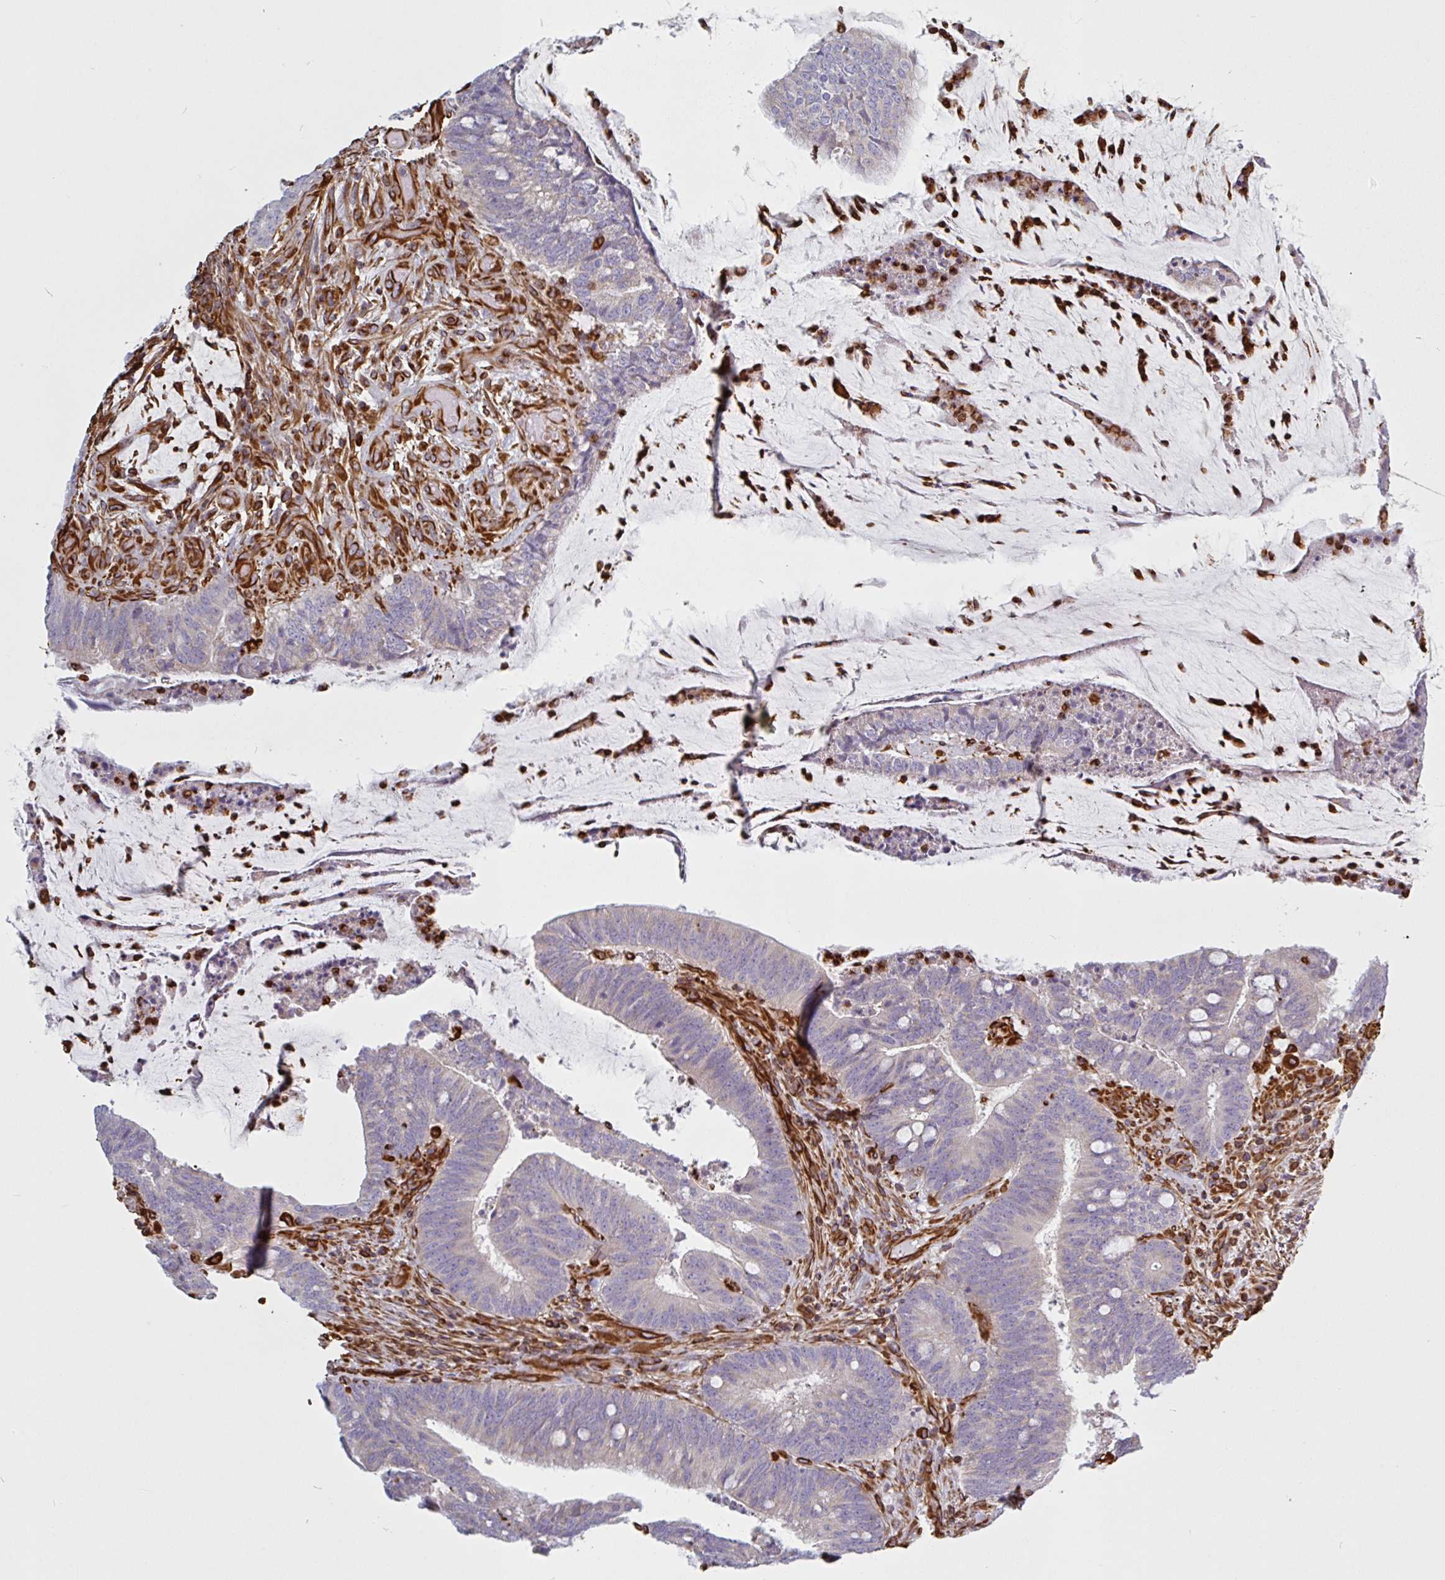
{"staining": {"intensity": "negative", "quantity": "none", "location": "none"}, "tissue": "colorectal cancer", "cell_type": "Tumor cells", "image_type": "cancer", "snomed": [{"axis": "morphology", "description": "Adenocarcinoma, NOS"}, {"axis": "topography", "description": "Colon"}], "caption": "Immunohistochemistry of adenocarcinoma (colorectal) shows no expression in tumor cells.", "gene": "PPFIA1", "patient": {"sex": "female", "age": 43}}